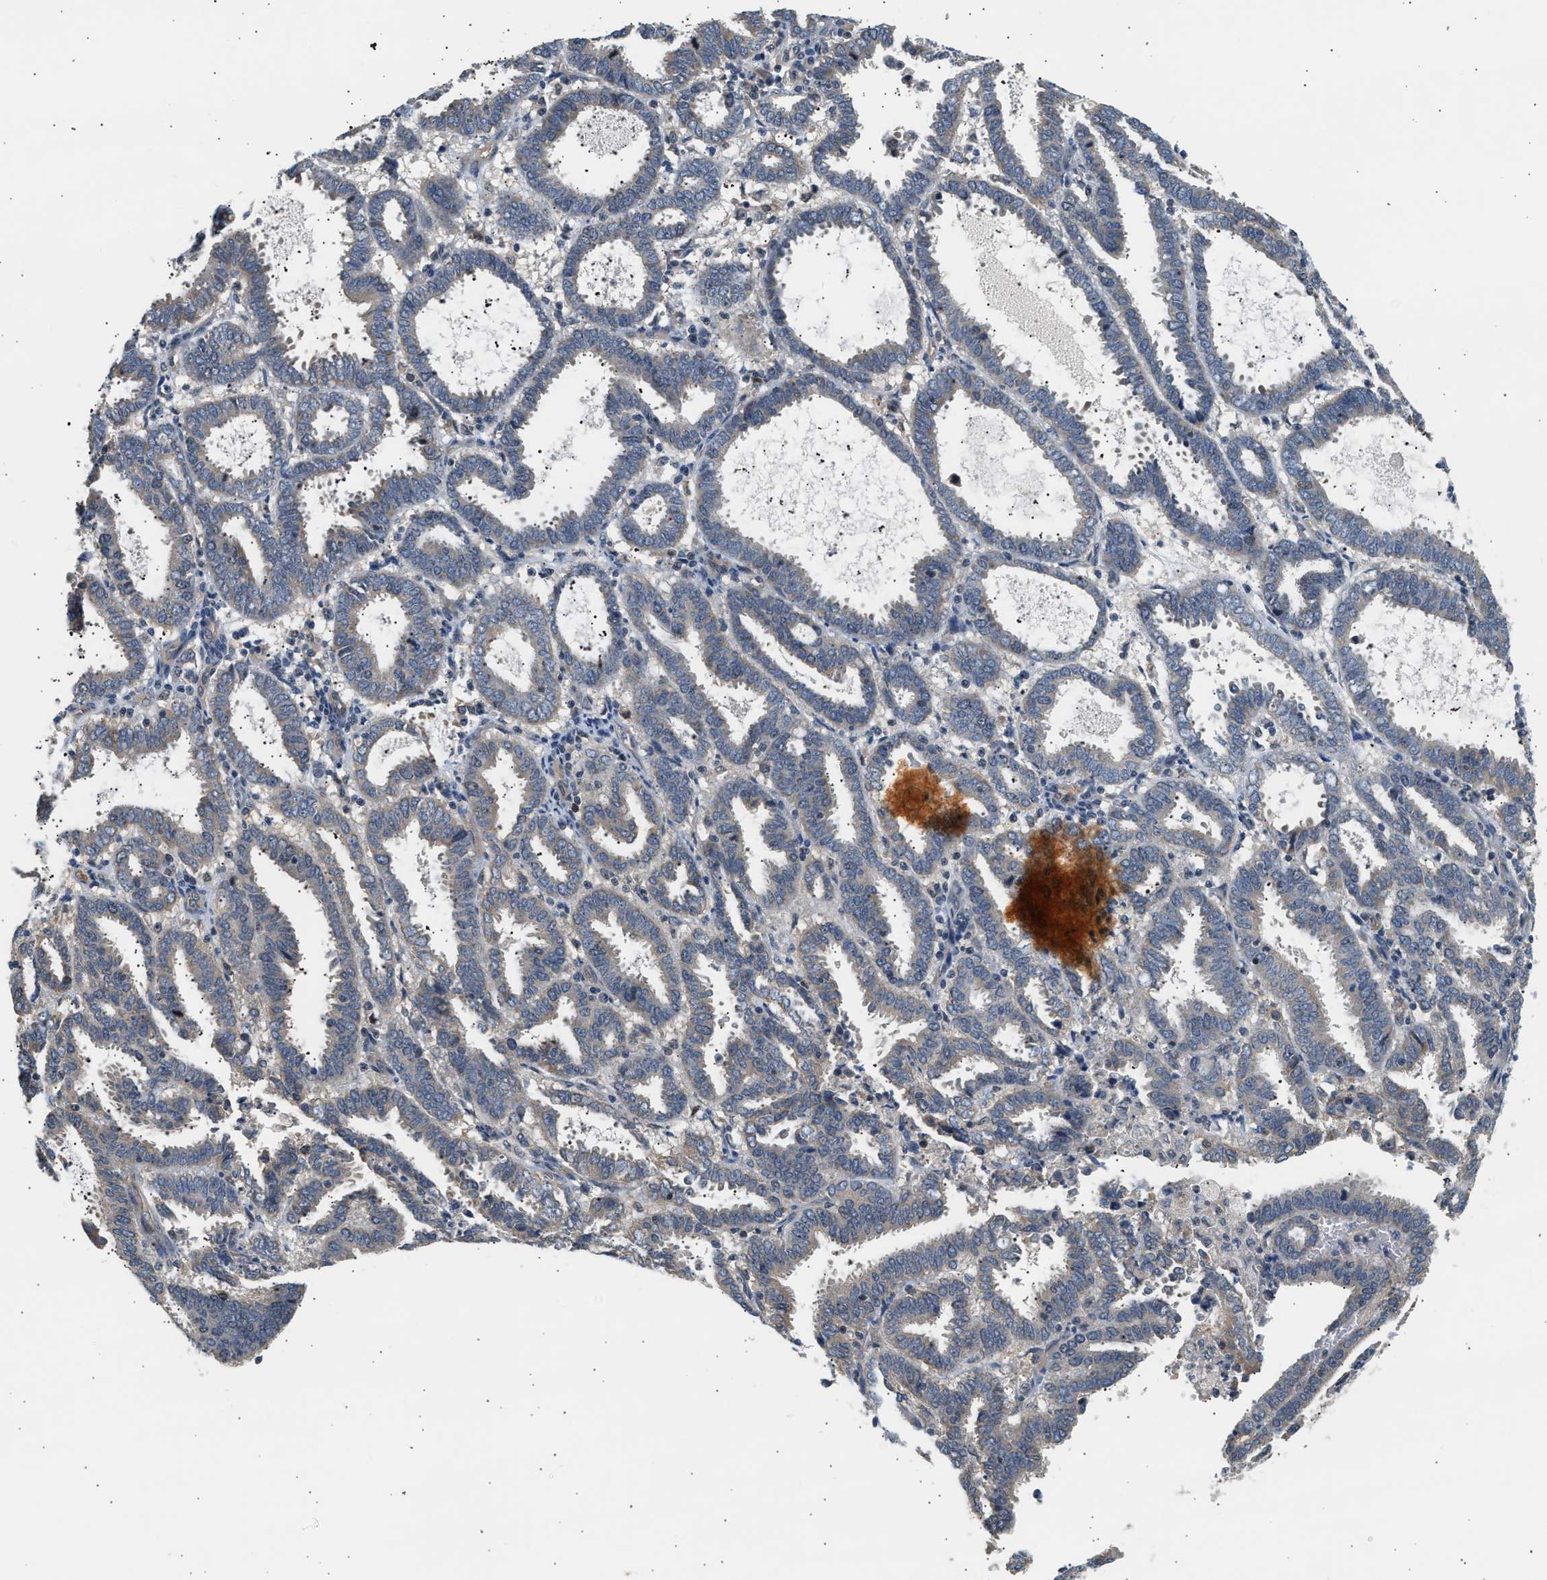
{"staining": {"intensity": "weak", "quantity": "<25%", "location": "cytoplasmic/membranous"}, "tissue": "endometrial cancer", "cell_type": "Tumor cells", "image_type": "cancer", "snomed": [{"axis": "morphology", "description": "Adenocarcinoma, NOS"}, {"axis": "topography", "description": "Uterus"}], "caption": "A high-resolution image shows immunohistochemistry (IHC) staining of endometrial adenocarcinoma, which reveals no significant expression in tumor cells.", "gene": "WDR31", "patient": {"sex": "female", "age": 83}}